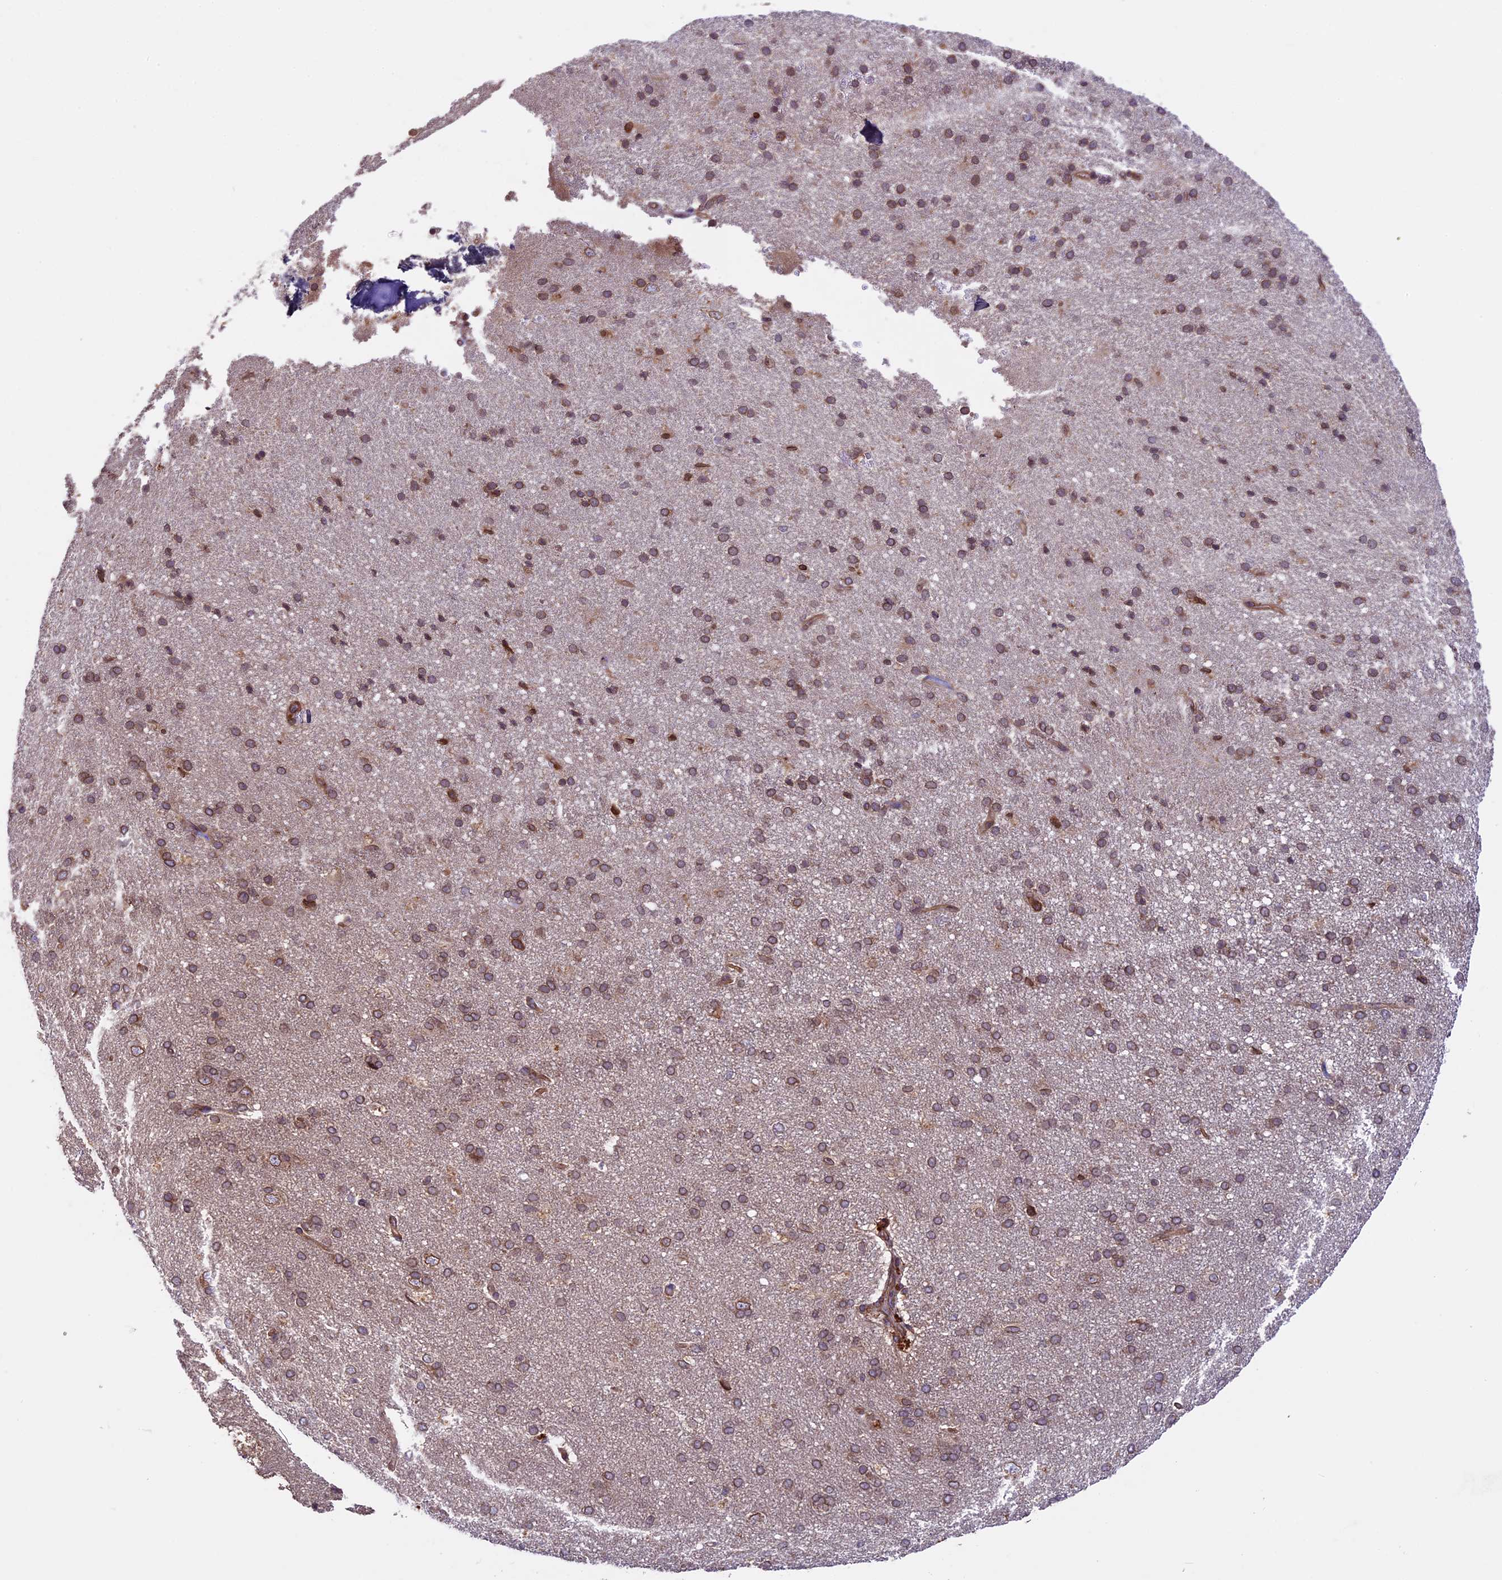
{"staining": {"intensity": "moderate", "quantity": "25%-75%", "location": "cytoplasmic/membranous"}, "tissue": "cerebral cortex", "cell_type": "Endothelial cells", "image_type": "normal", "snomed": [{"axis": "morphology", "description": "Normal tissue, NOS"}, {"axis": "topography", "description": "Cerebral cortex"}], "caption": "IHC photomicrograph of unremarkable cerebral cortex stained for a protein (brown), which reveals medium levels of moderate cytoplasmic/membranous positivity in approximately 25%-75% of endothelial cells.", "gene": "CCDC125", "patient": {"sex": "male", "age": 62}}